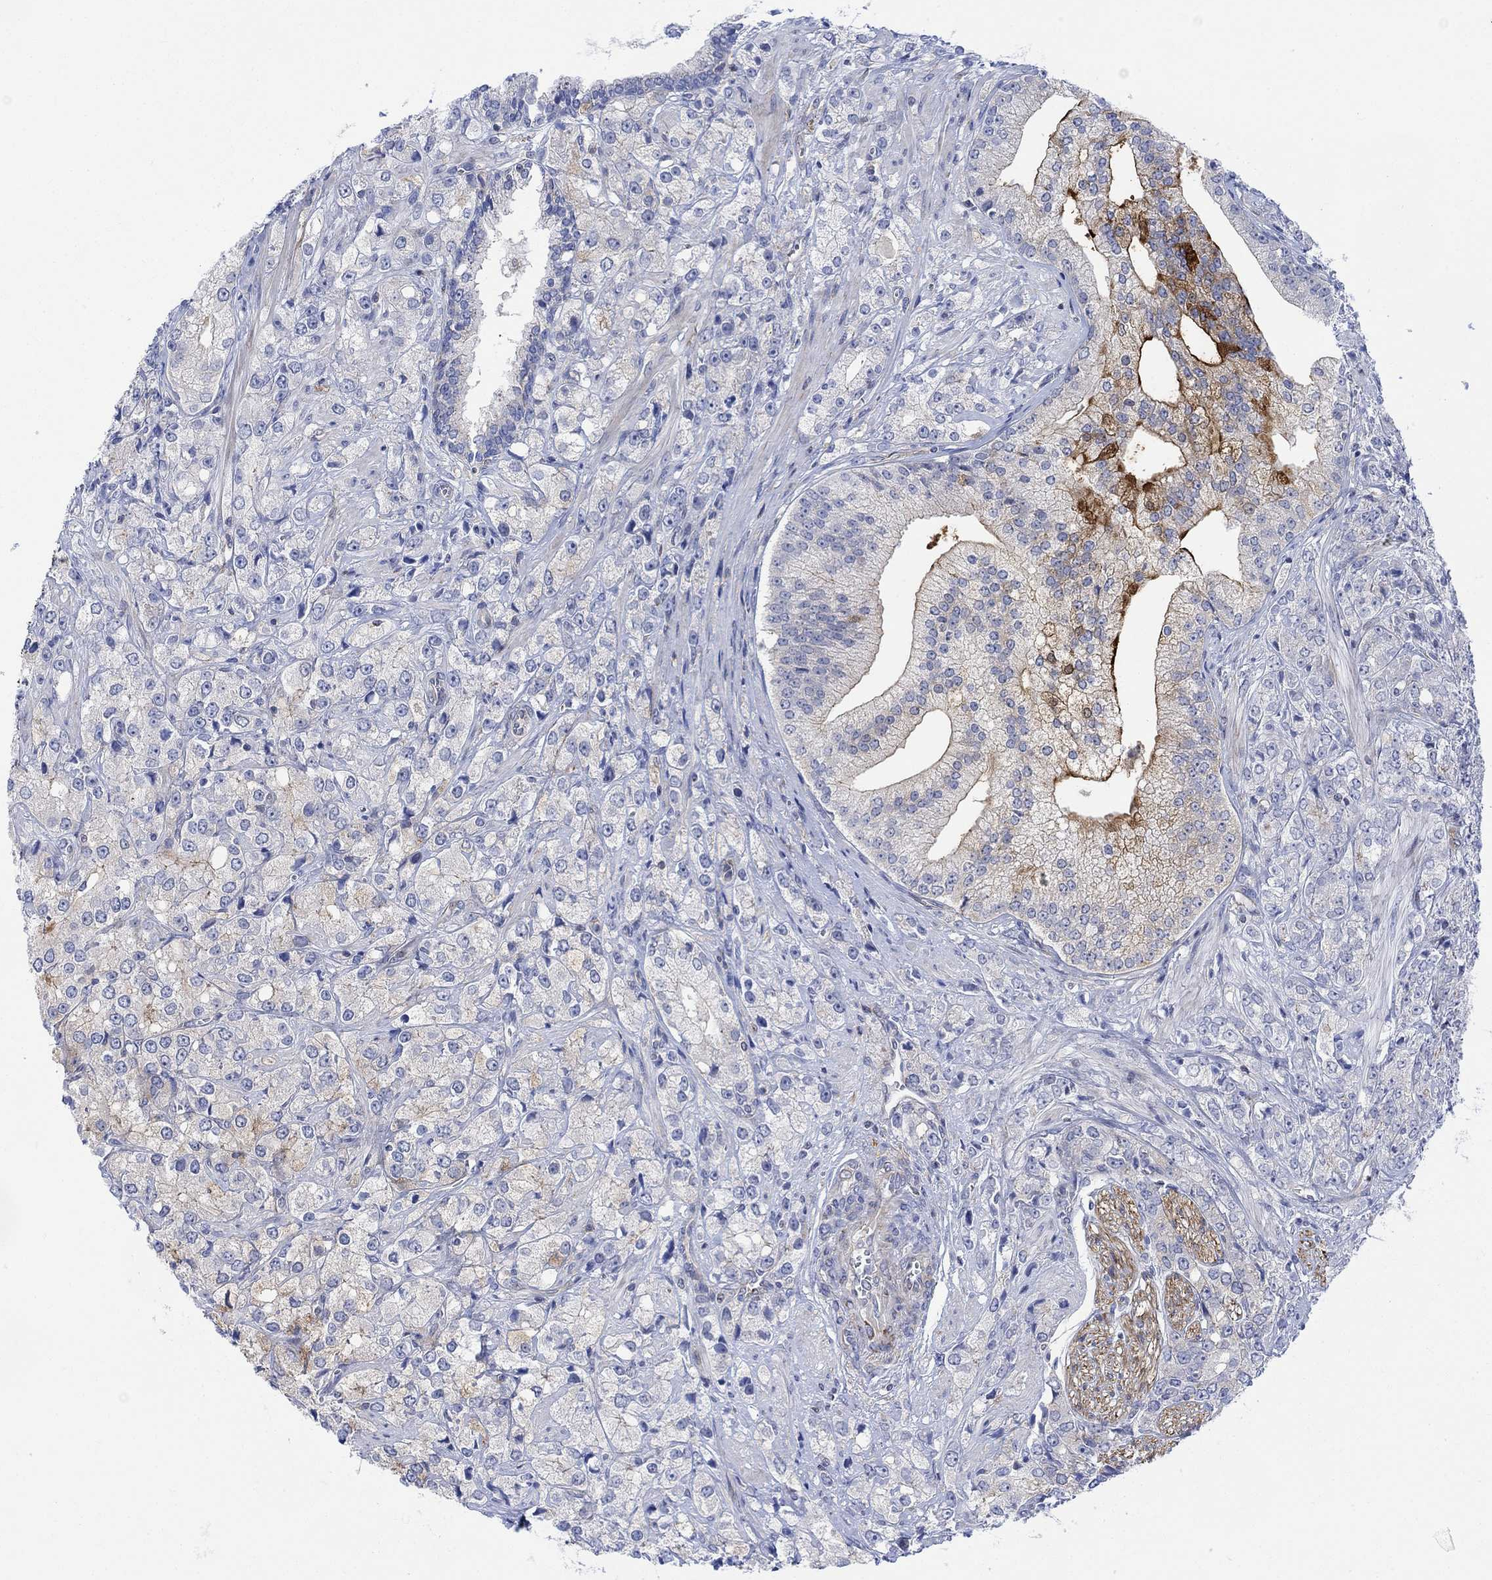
{"staining": {"intensity": "strong", "quantity": "<25%", "location": "cytoplasmic/membranous"}, "tissue": "prostate cancer", "cell_type": "Tumor cells", "image_type": "cancer", "snomed": [{"axis": "morphology", "description": "Adenocarcinoma, NOS"}, {"axis": "topography", "description": "Prostate and seminal vesicle, NOS"}, {"axis": "topography", "description": "Prostate"}], "caption": "Strong cytoplasmic/membranous expression is appreciated in approximately <25% of tumor cells in prostate cancer.", "gene": "ARSK", "patient": {"sex": "male", "age": 68}}